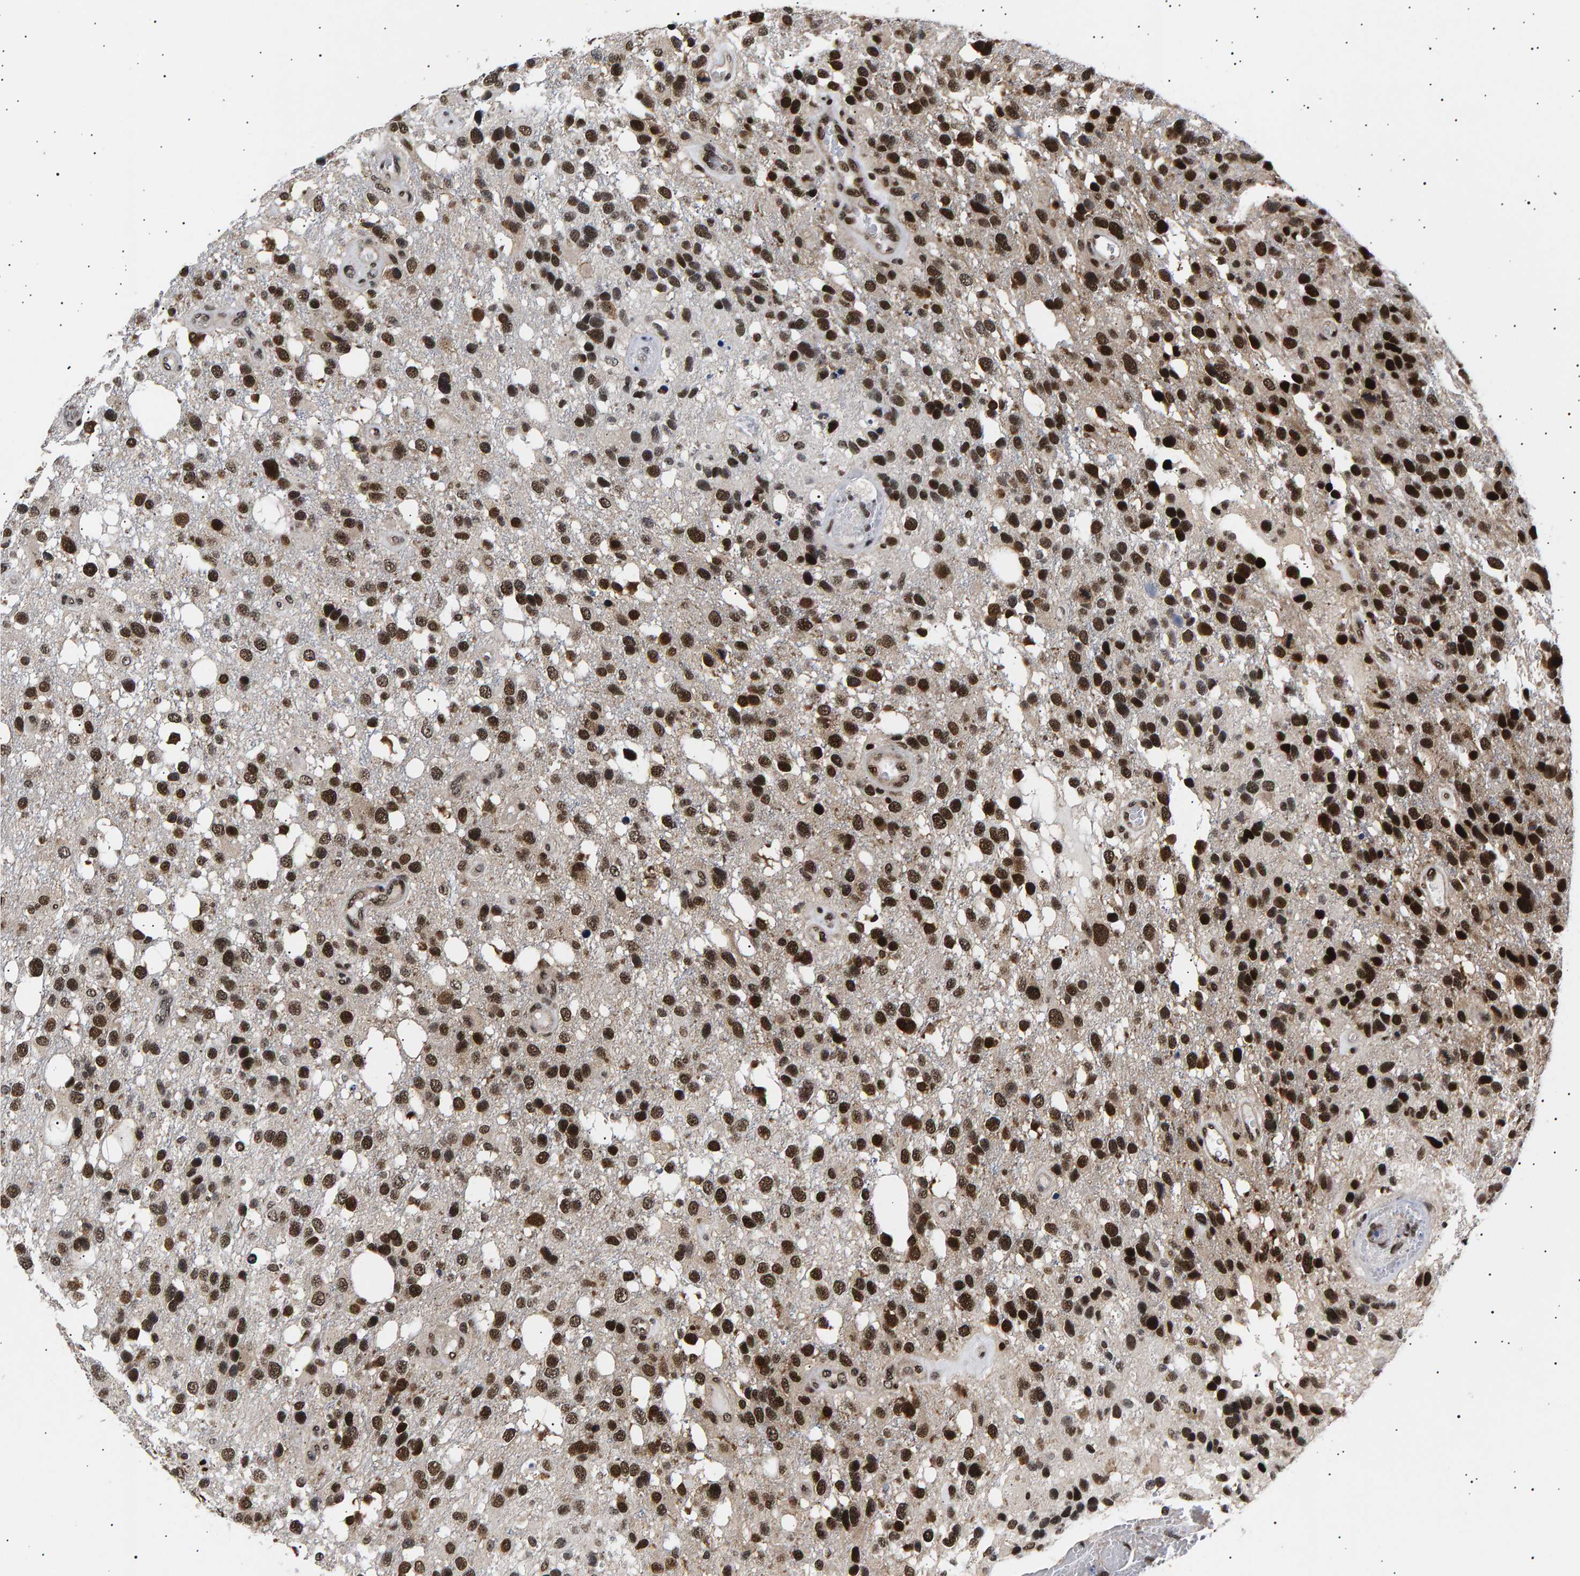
{"staining": {"intensity": "strong", "quantity": ">75%", "location": "nuclear"}, "tissue": "glioma", "cell_type": "Tumor cells", "image_type": "cancer", "snomed": [{"axis": "morphology", "description": "Glioma, malignant, High grade"}, {"axis": "topography", "description": "Brain"}], "caption": "Glioma stained with DAB immunohistochemistry demonstrates high levels of strong nuclear positivity in approximately >75% of tumor cells.", "gene": "ANKRD40", "patient": {"sex": "female", "age": 58}}